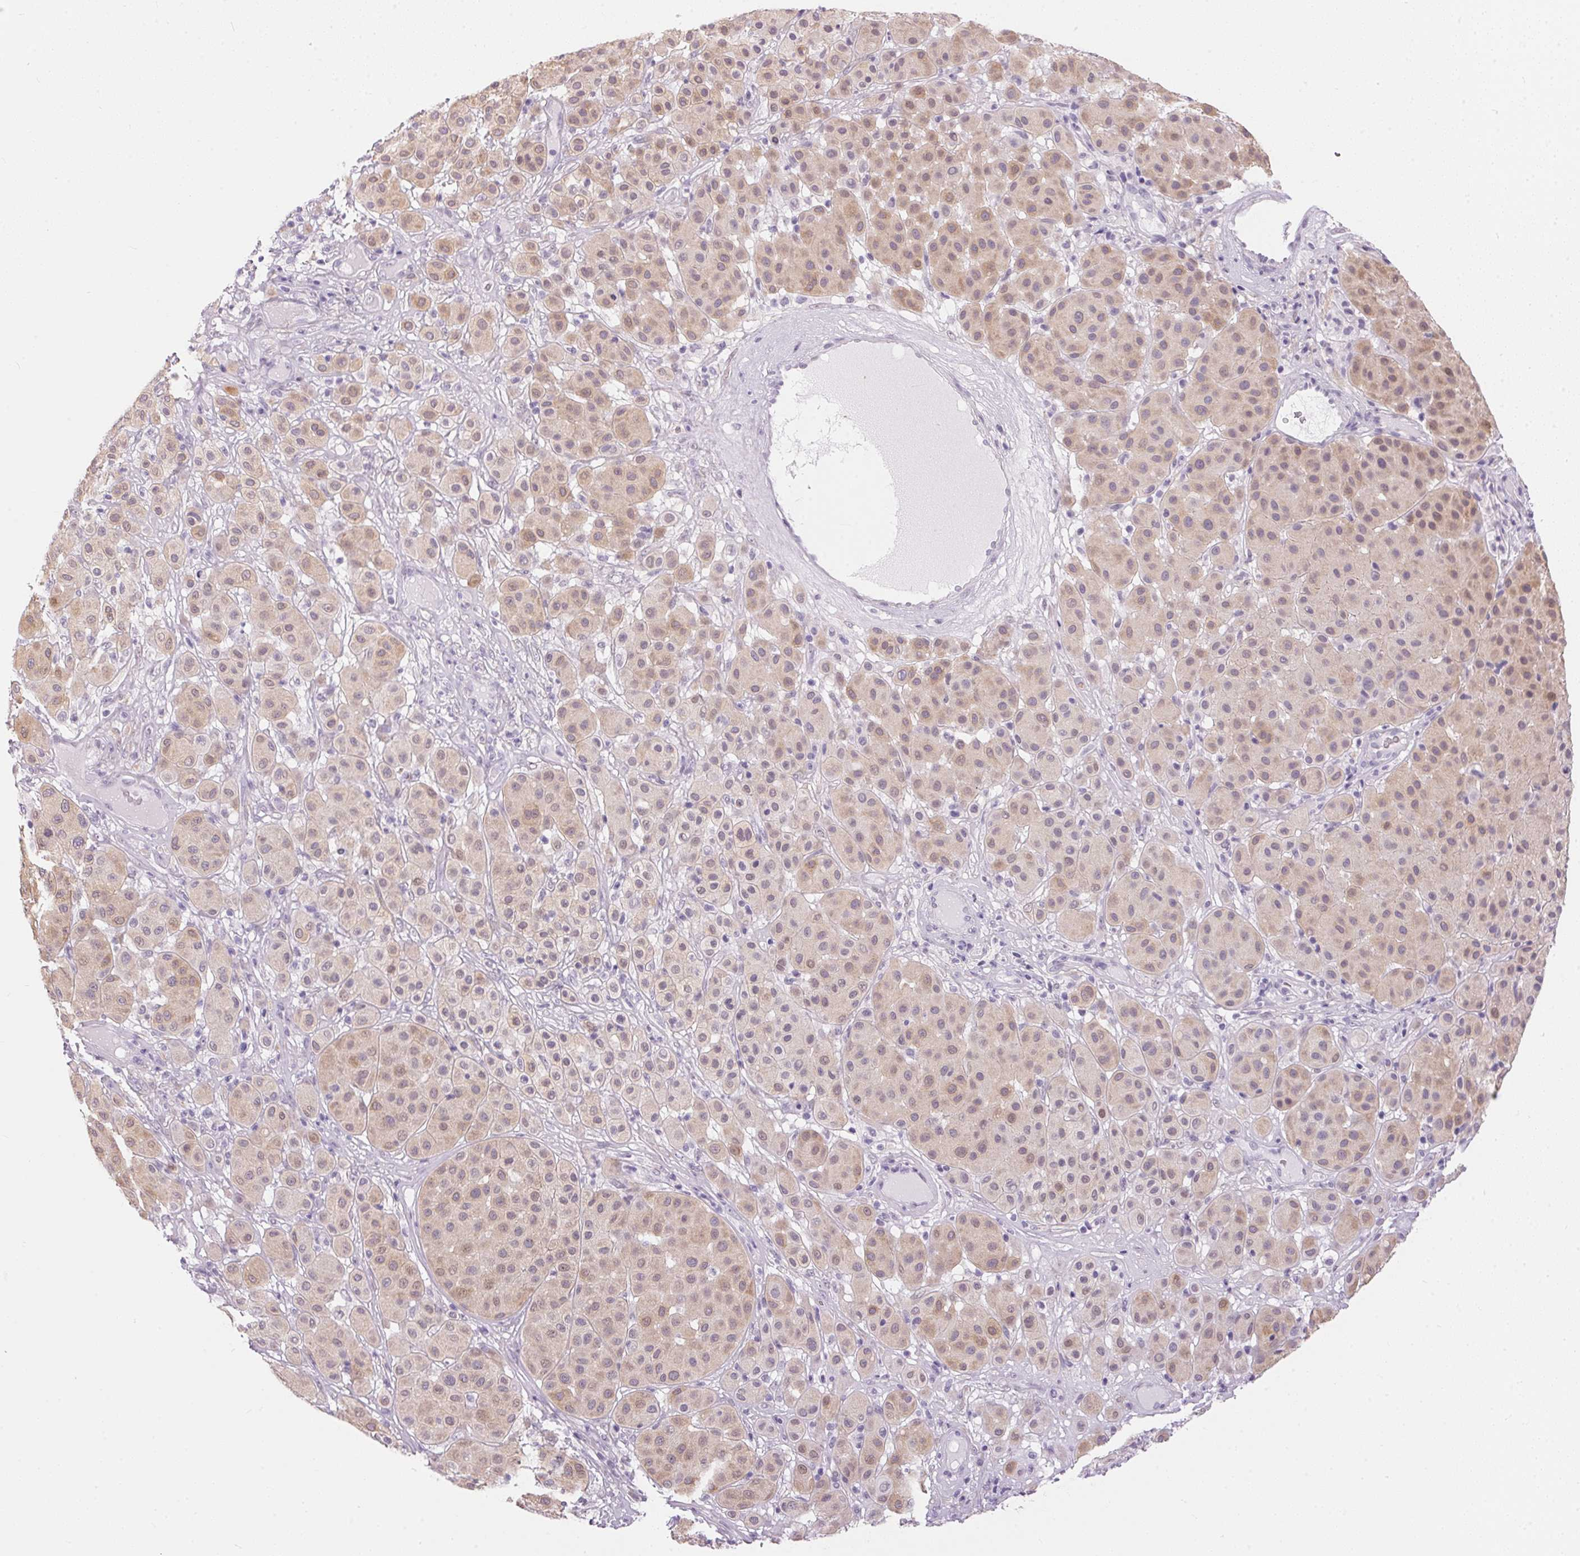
{"staining": {"intensity": "weak", "quantity": ">75%", "location": "cytoplasmic/membranous"}, "tissue": "melanoma", "cell_type": "Tumor cells", "image_type": "cancer", "snomed": [{"axis": "morphology", "description": "Malignant melanoma, Metastatic site"}, {"axis": "topography", "description": "Smooth muscle"}], "caption": "Immunohistochemistry (IHC) histopathology image of neoplastic tissue: melanoma stained using immunohistochemistry (IHC) demonstrates low levels of weak protein expression localized specifically in the cytoplasmic/membranous of tumor cells, appearing as a cytoplasmic/membranous brown color.", "gene": "CADPS", "patient": {"sex": "male", "age": 41}}